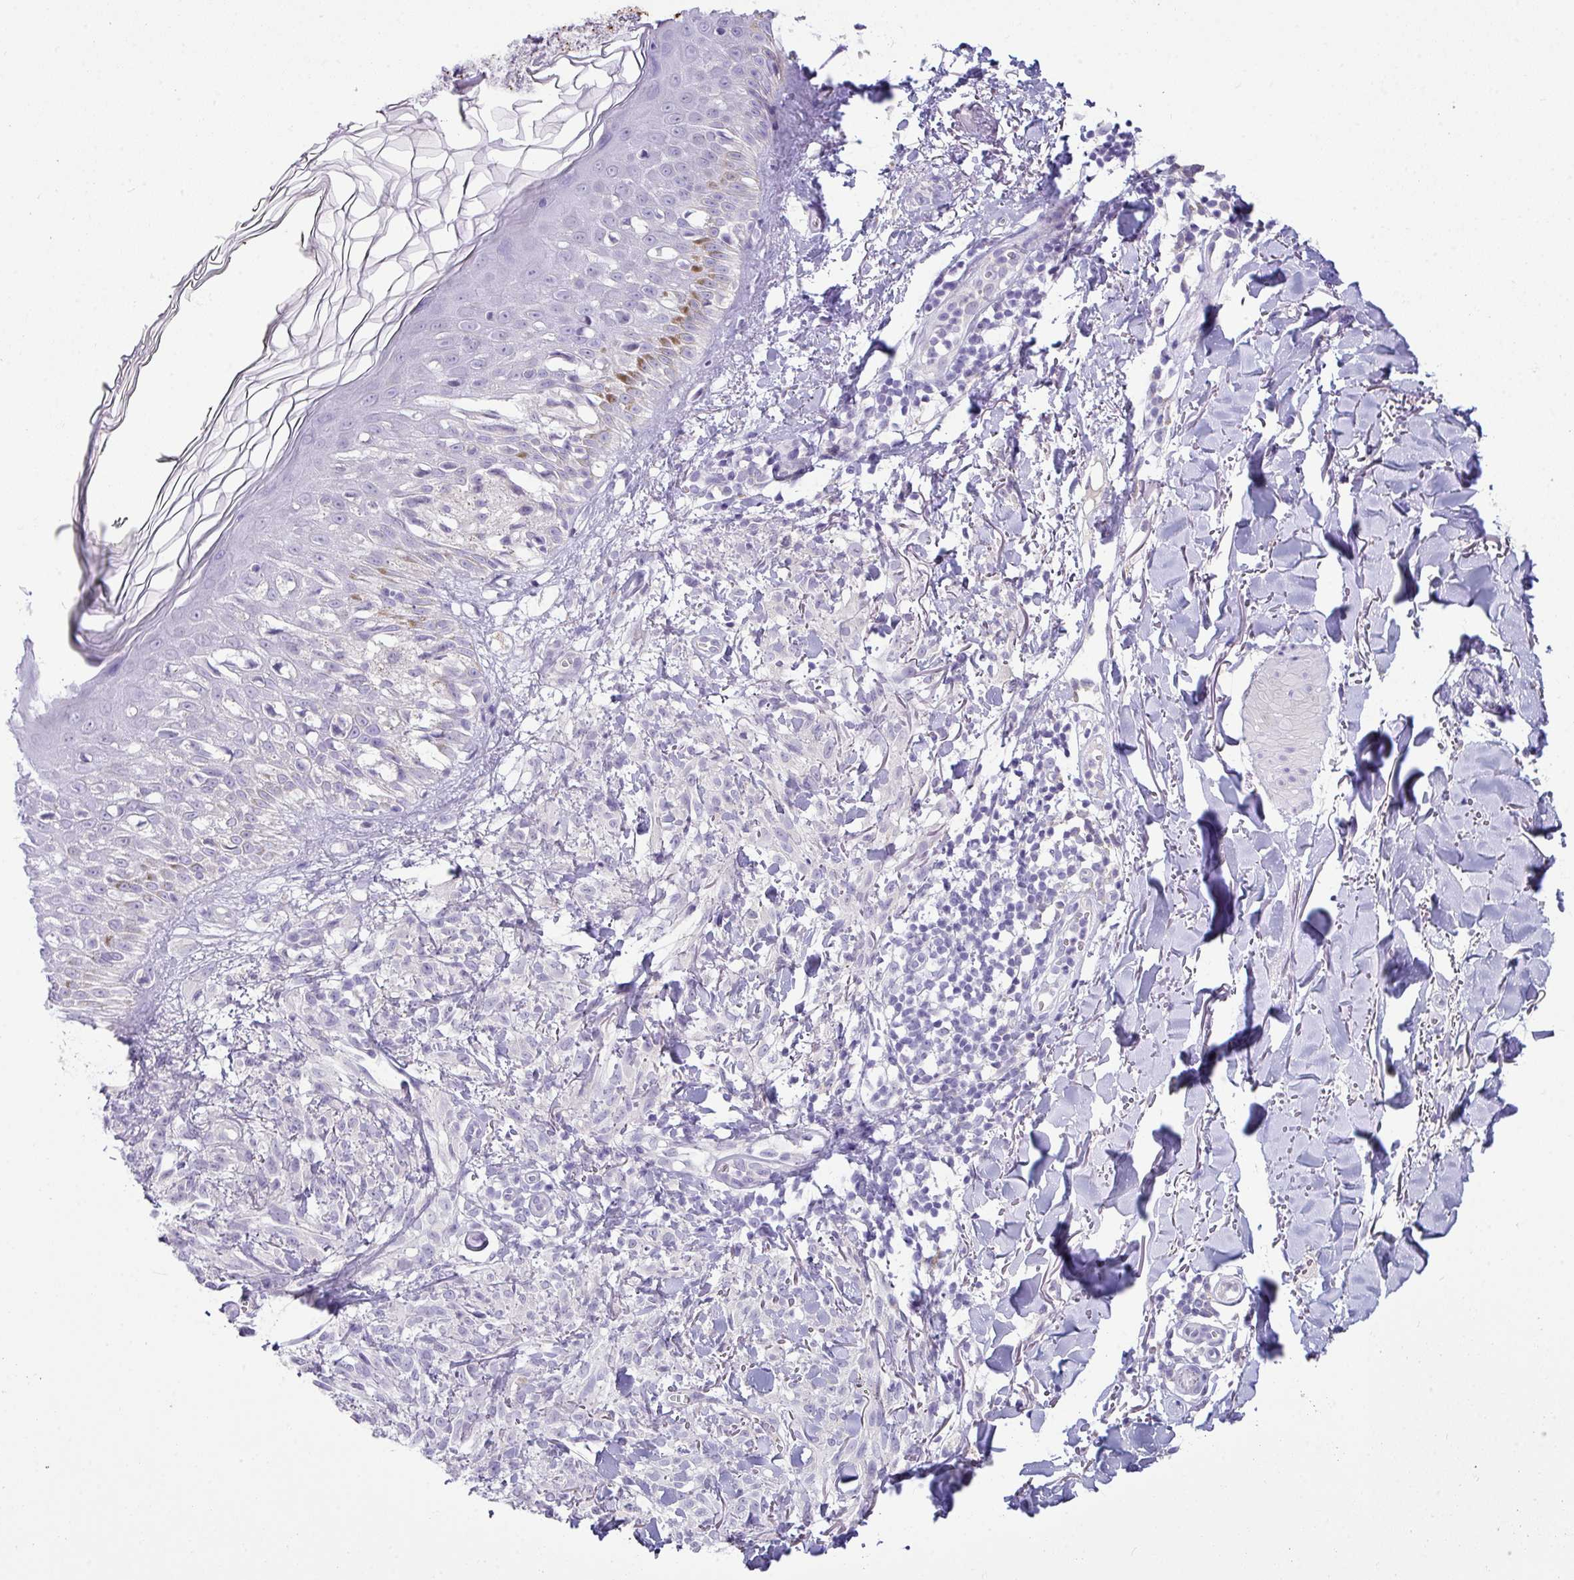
{"staining": {"intensity": "negative", "quantity": "none", "location": "none"}, "tissue": "melanoma", "cell_type": "Tumor cells", "image_type": "cancer", "snomed": [{"axis": "morphology", "description": "Malignant melanoma, NOS"}, {"axis": "topography", "description": "Skin of forearm"}], "caption": "Micrograph shows no protein expression in tumor cells of malignant melanoma tissue. (DAB immunohistochemistry with hematoxylin counter stain).", "gene": "ZNF524", "patient": {"sex": "female", "age": 65}}